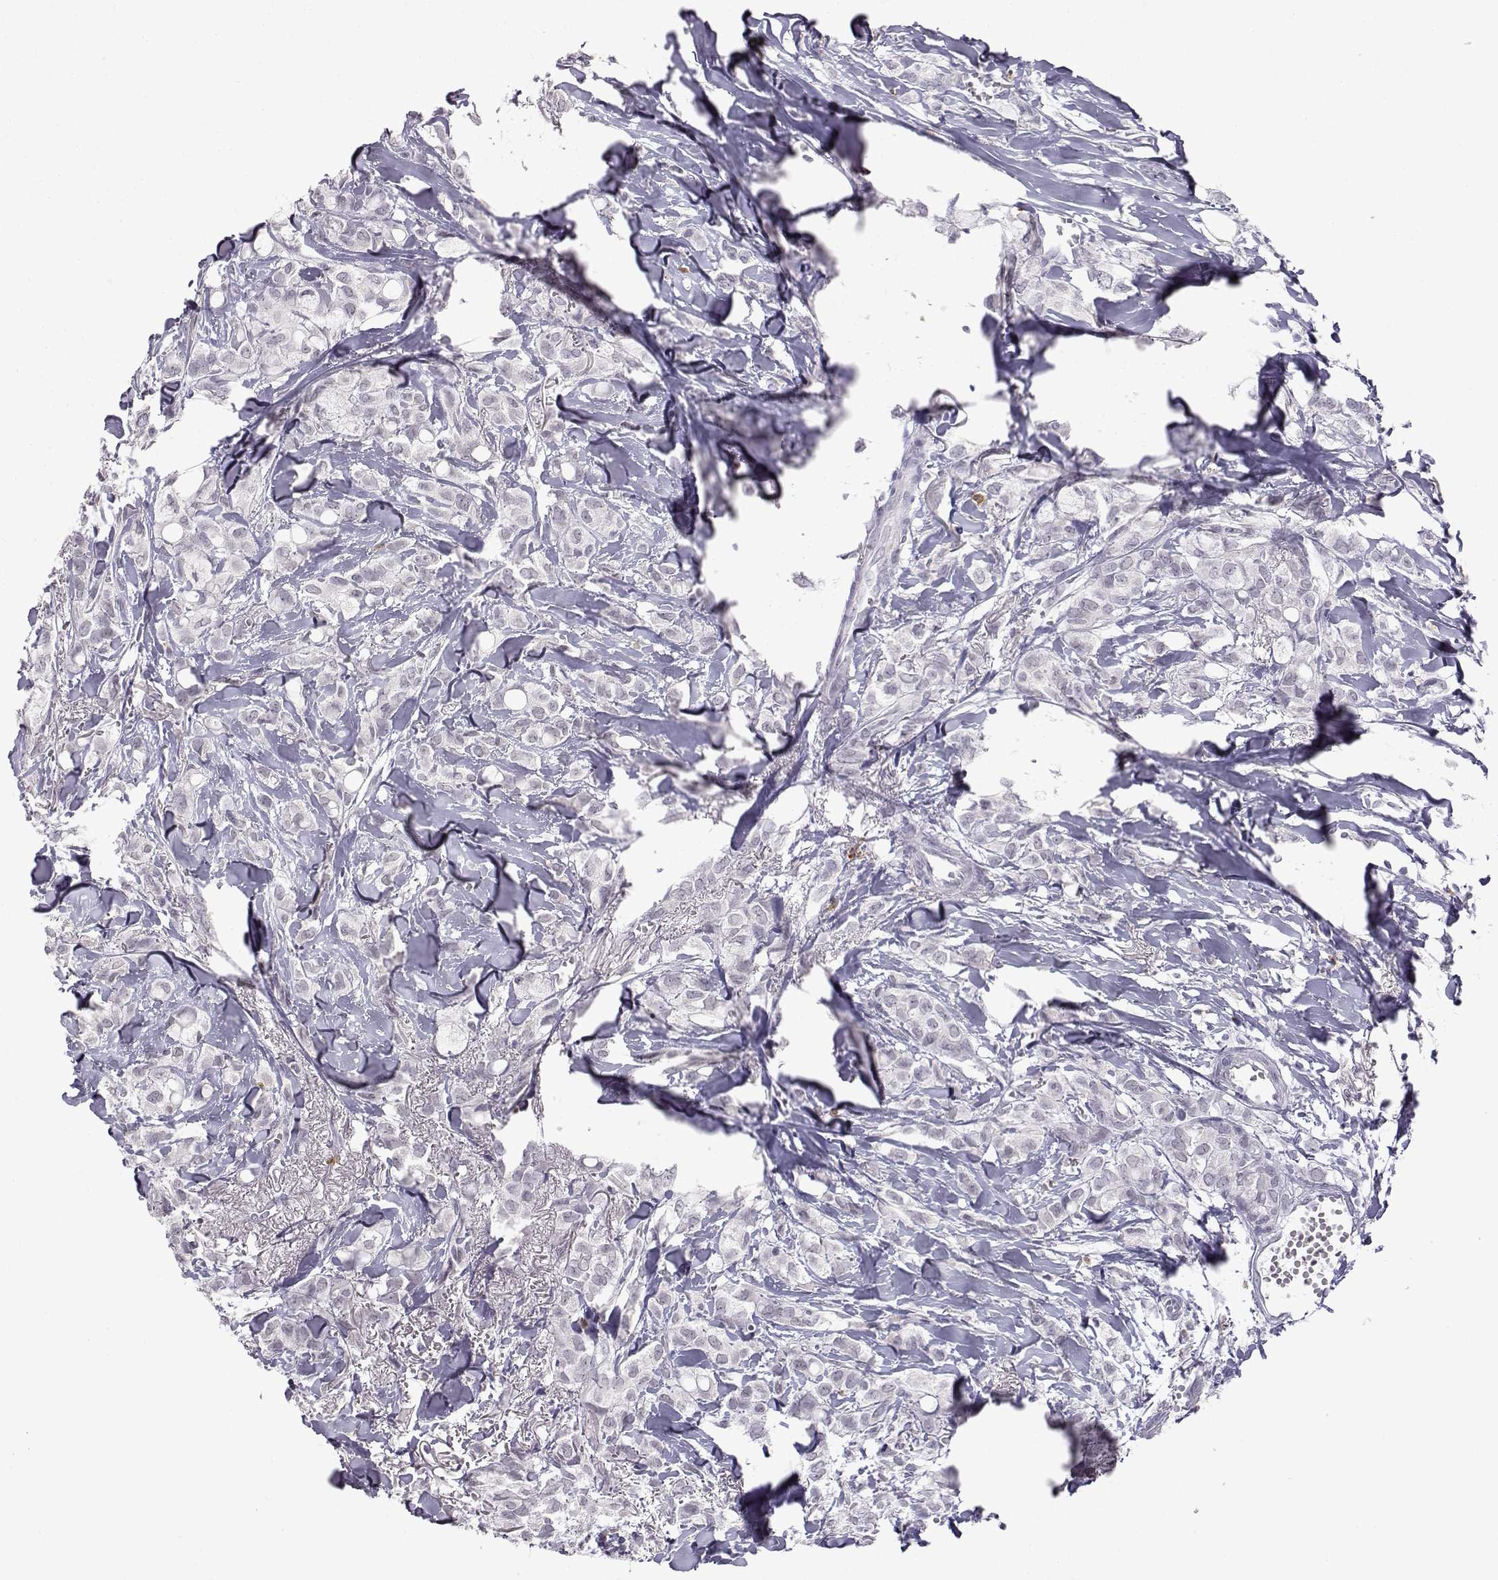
{"staining": {"intensity": "negative", "quantity": "none", "location": "none"}, "tissue": "breast cancer", "cell_type": "Tumor cells", "image_type": "cancer", "snomed": [{"axis": "morphology", "description": "Duct carcinoma"}, {"axis": "topography", "description": "Breast"}], "caption": "Immunohistochemistry (IHC) photomicrograph of breast cancer stained for a protein (brown), which demonstrates no expression in tumor cells.", "gene": "VGF", "patient": {"sex": "female", "age": 85}}